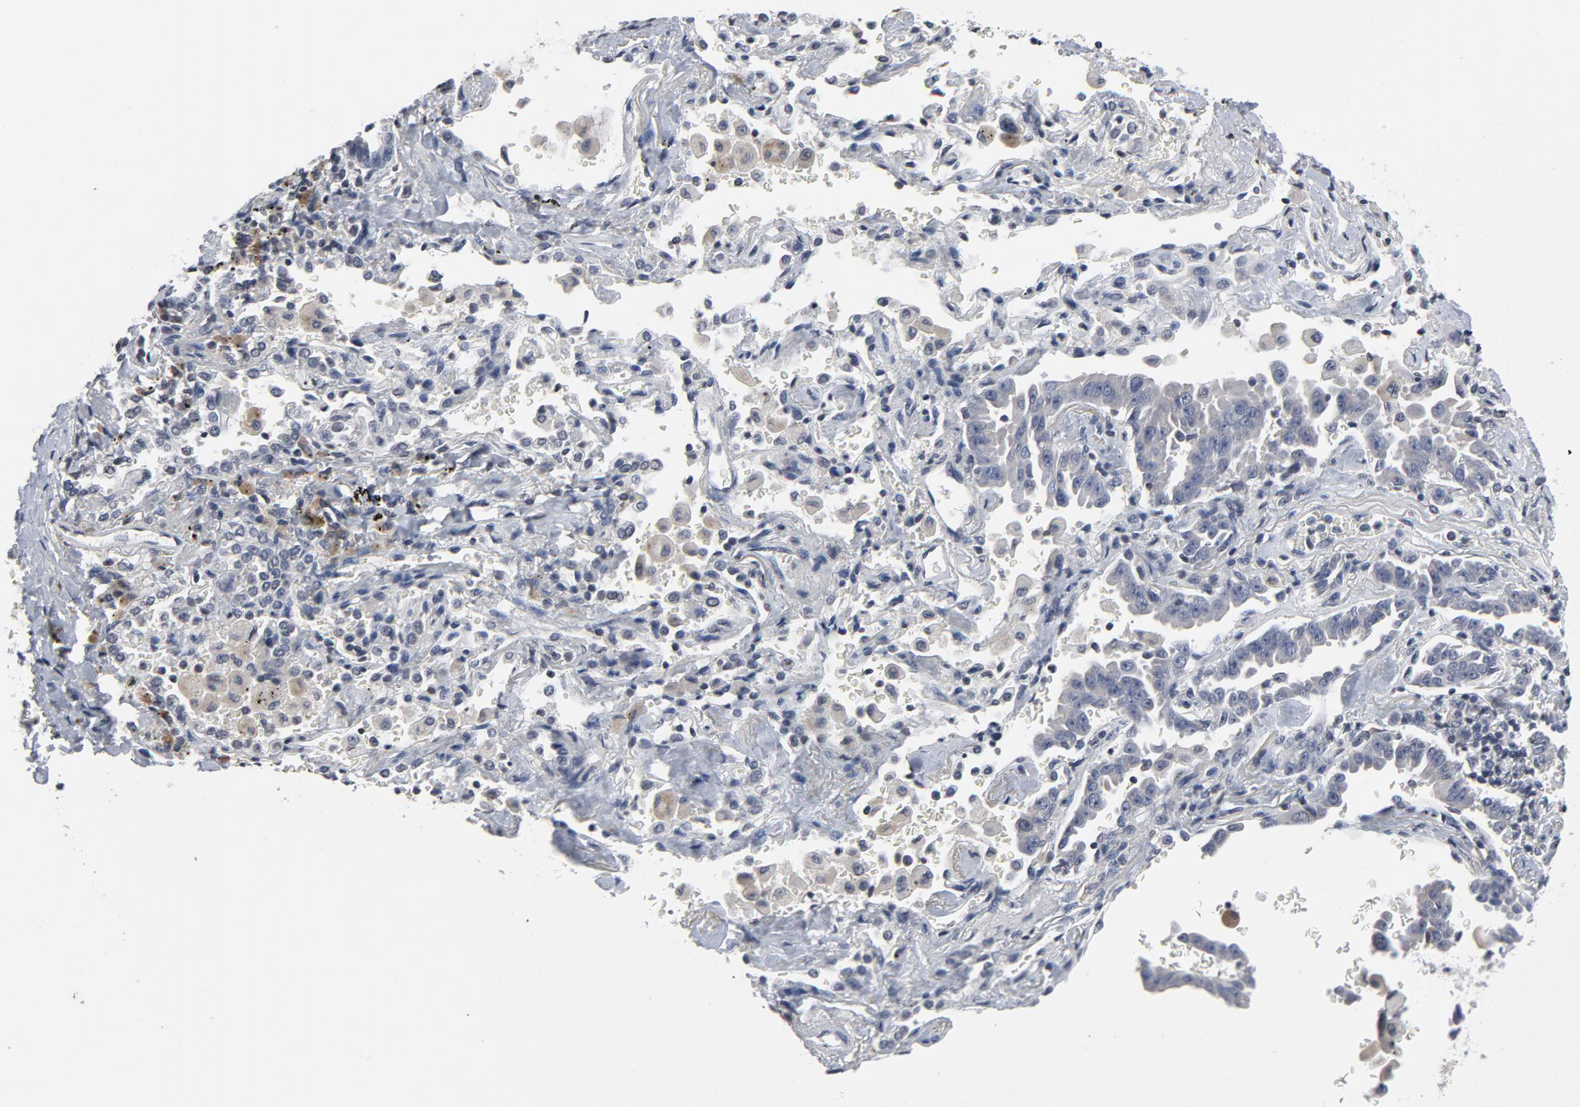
{"staining": {"intensity": "negative", "quantity": "none", "location": "none"}, "tissue": "lung cancer", "cell_type": "Tumor cells", "image_type": "cancer", "snomed": [{"axis": "morphology", "description": "Adenocarcinoma, NOS"}, {"axis": "topography", "description": "Lung"}], "caption": "This is an immunohistochemistry histopathology image of adenocarcinoma (lung). There is no expression in tumor cells.", "gene": "TCL1A", "patient": {"sex": "female", "age": 64}}